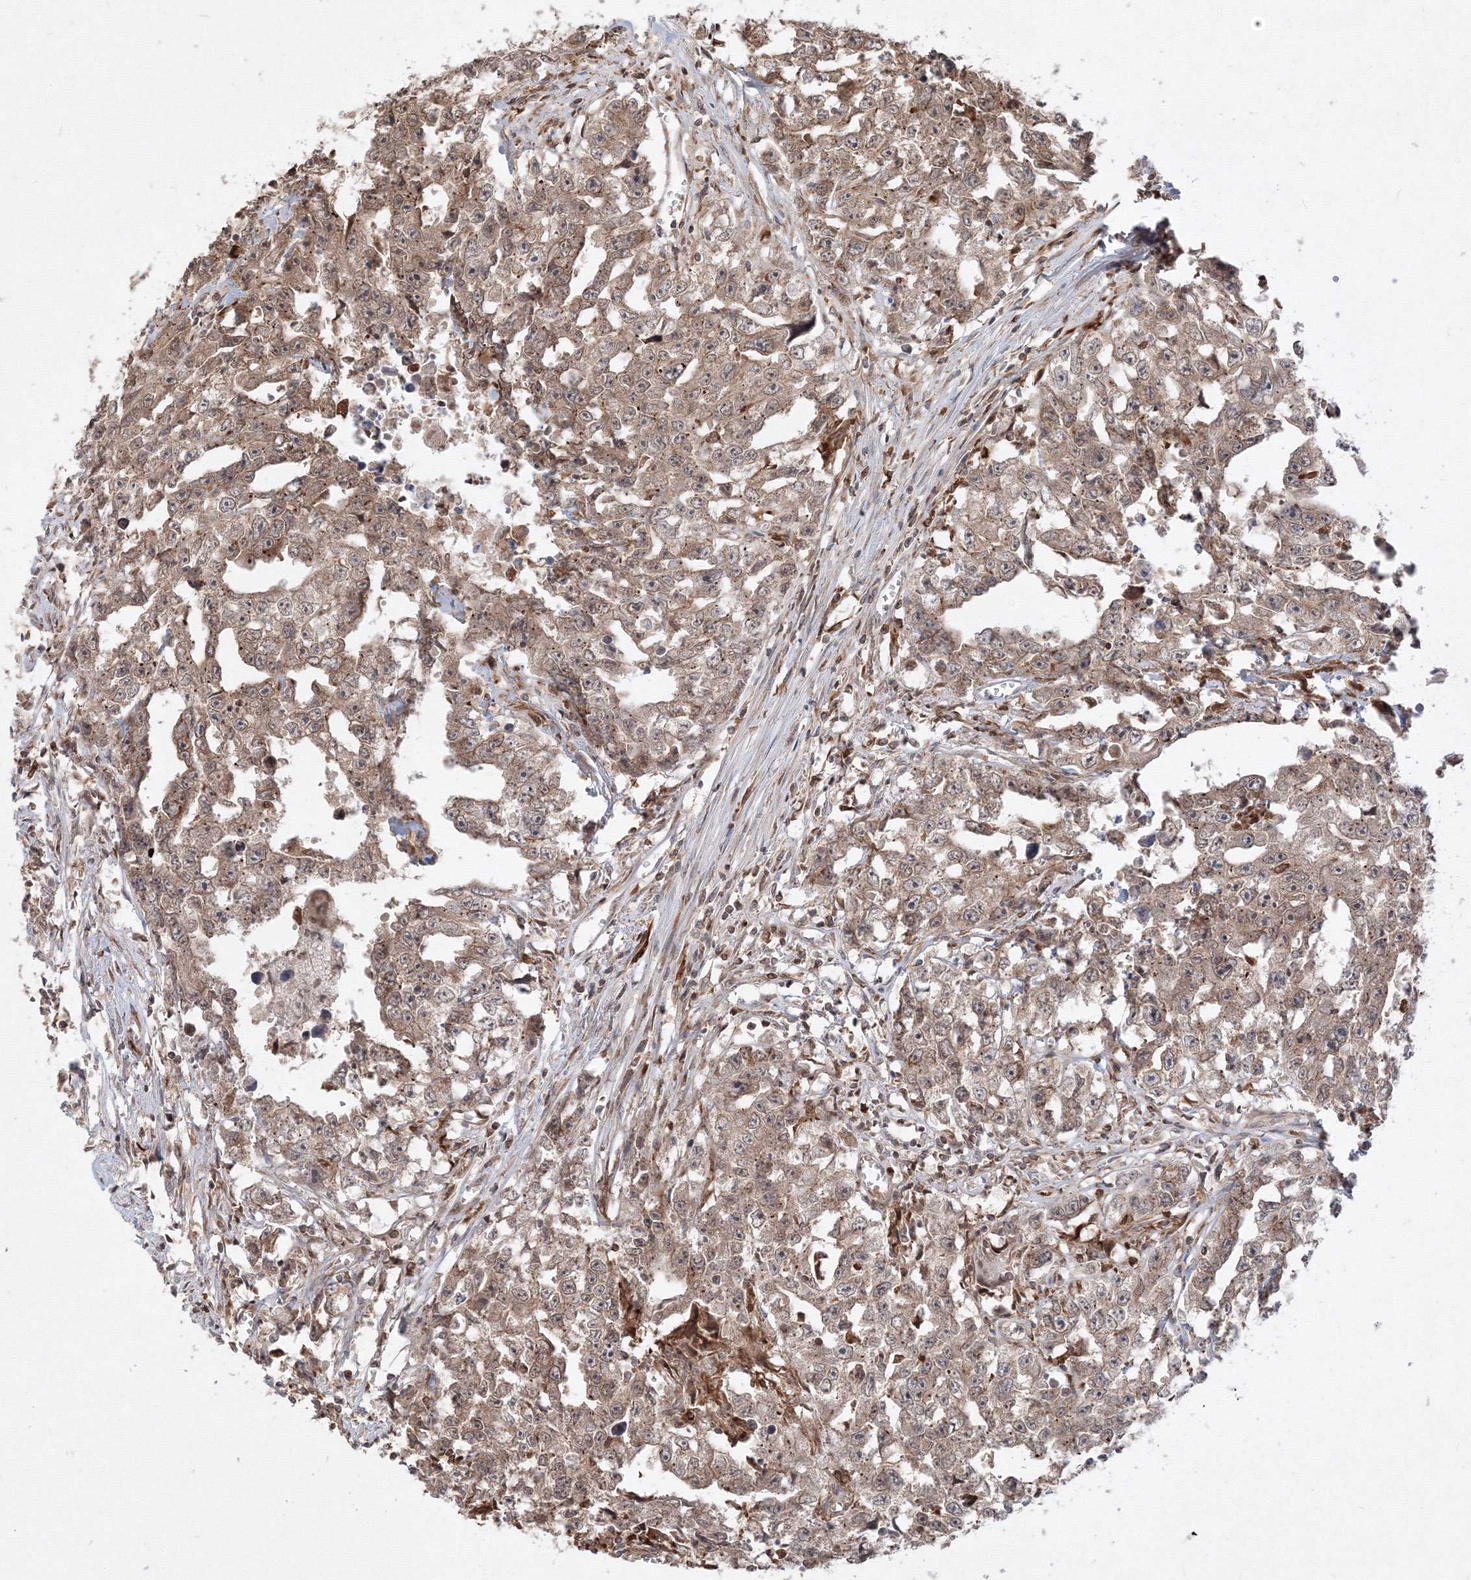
{"staining": {"intensity": "moderate", "quantity": ">75%", "location": "cytoplasmic/membranous,nuclear"}, "tissue": "testis cancer", "cell_type": "Tumor cells", "image_type": "cancer", "snomed": [{"axis": "morphology", "description": "Seminoma, NOS"}, {"axis": "morphology", "description": "Carcinoma, Embryonal, NOS"}, {"axis": "topography", "description": "Testis"}], "caption": "A high-resolution photomicrograph shows IHC staining of testis embryonal carcinoma, which displays moderate cytoplasmic/membranous and nuclear positivity in about >75% of tumor cells.", "gene": "TMEM50B", "patient": {"sex": "male", "age": 43}}